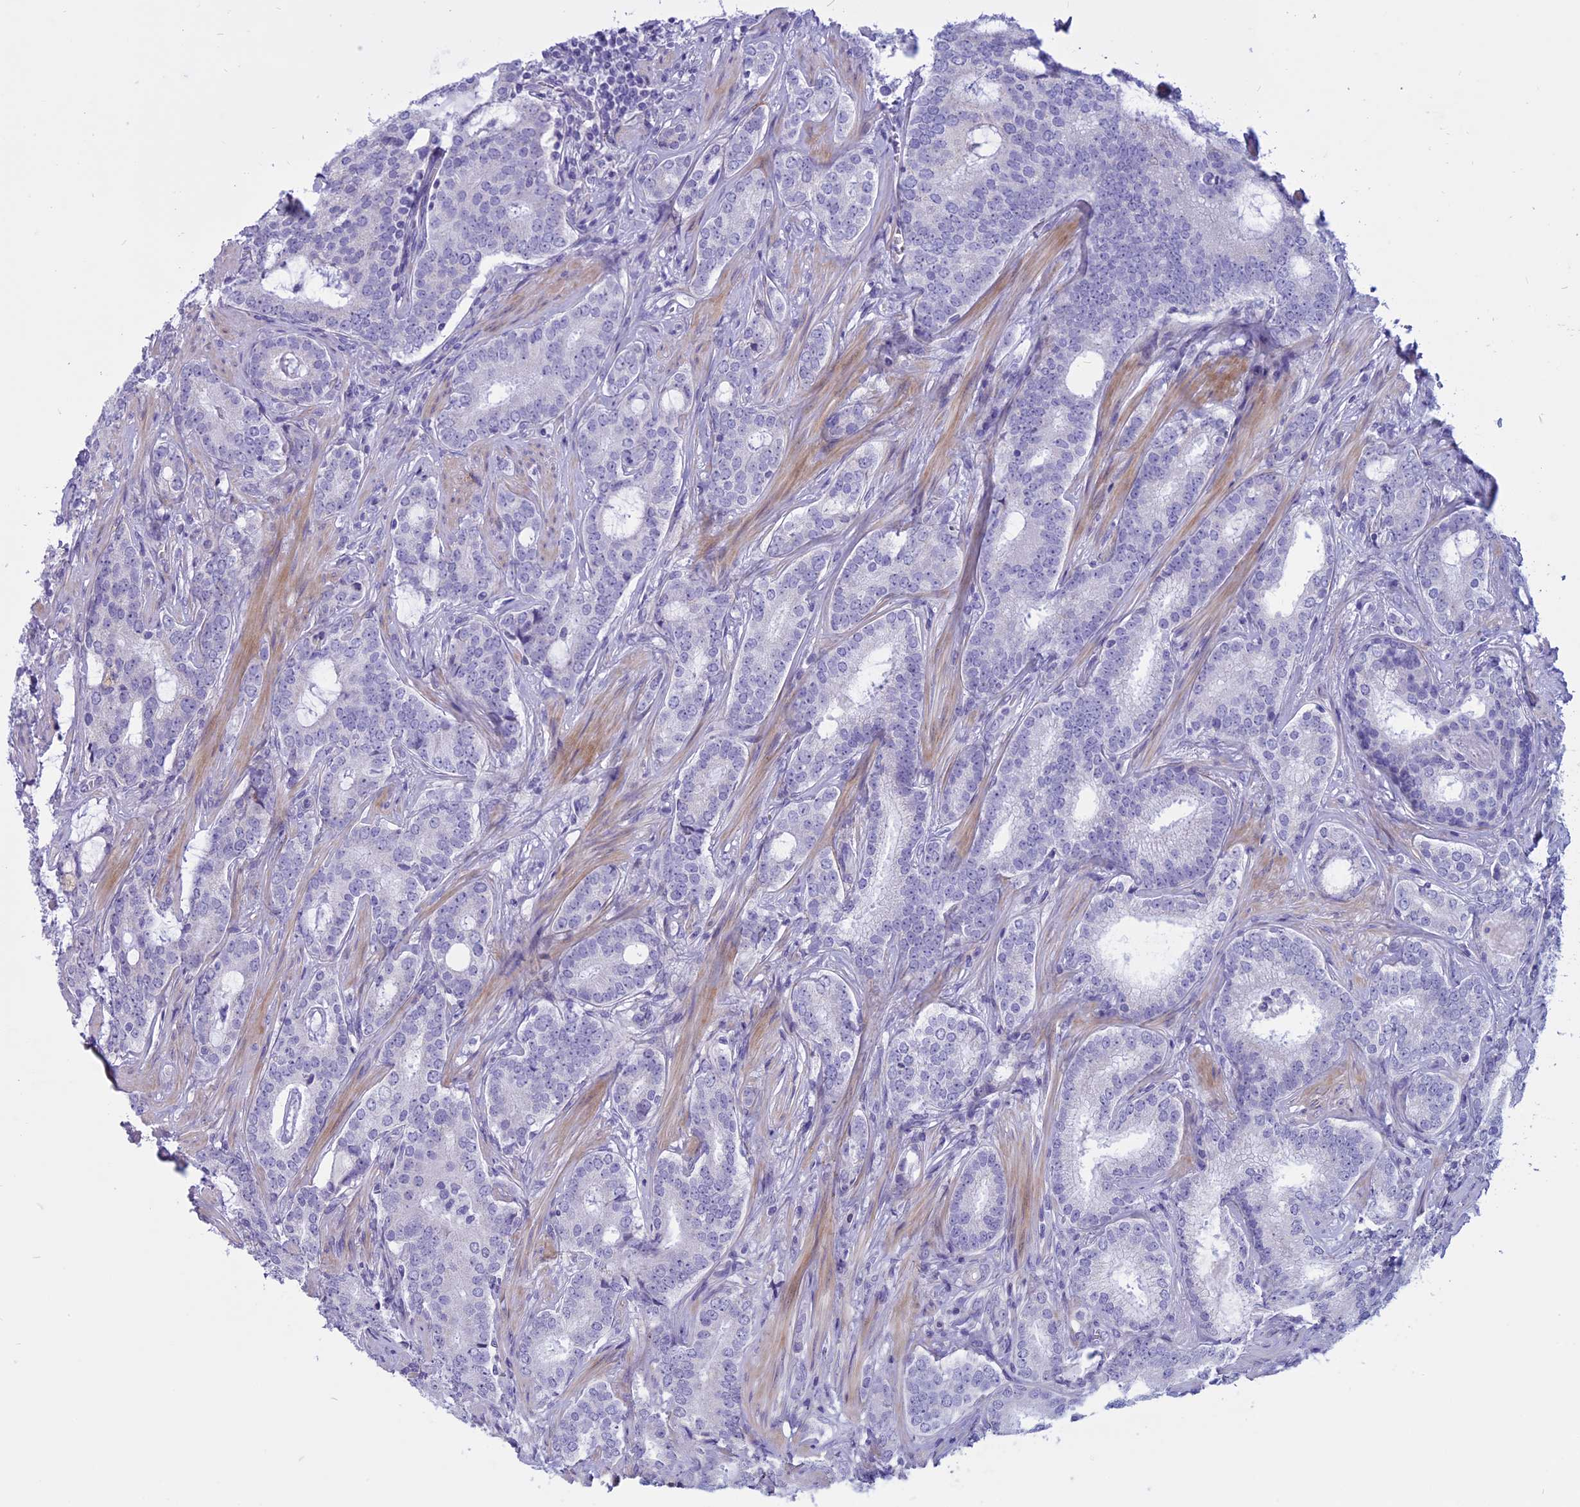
{"staining": {"intensity": "negative", "quantity": "none", "location": "none"}, "tissue": "prostate cancer", "cell_type": "Tumor cells", "image_type": "cancer", "snomed": [{"axis": "morphology", "description": "Adenocarcinoma, High grade"}, {"axis": "topography", "description": "Prostate"}], "caption": "High-grade adenocarcinoma (prostate) was stained to show a protein in brown. There is no significant expression in tumor cells. The staining is performed using DAB (3,3'-diaminobenzidine) brown chromogen with nuclei counter-stained in using hematoxylin.", "gene": "SPHKAP", "patient": {"sex": "male", "age": 63}}